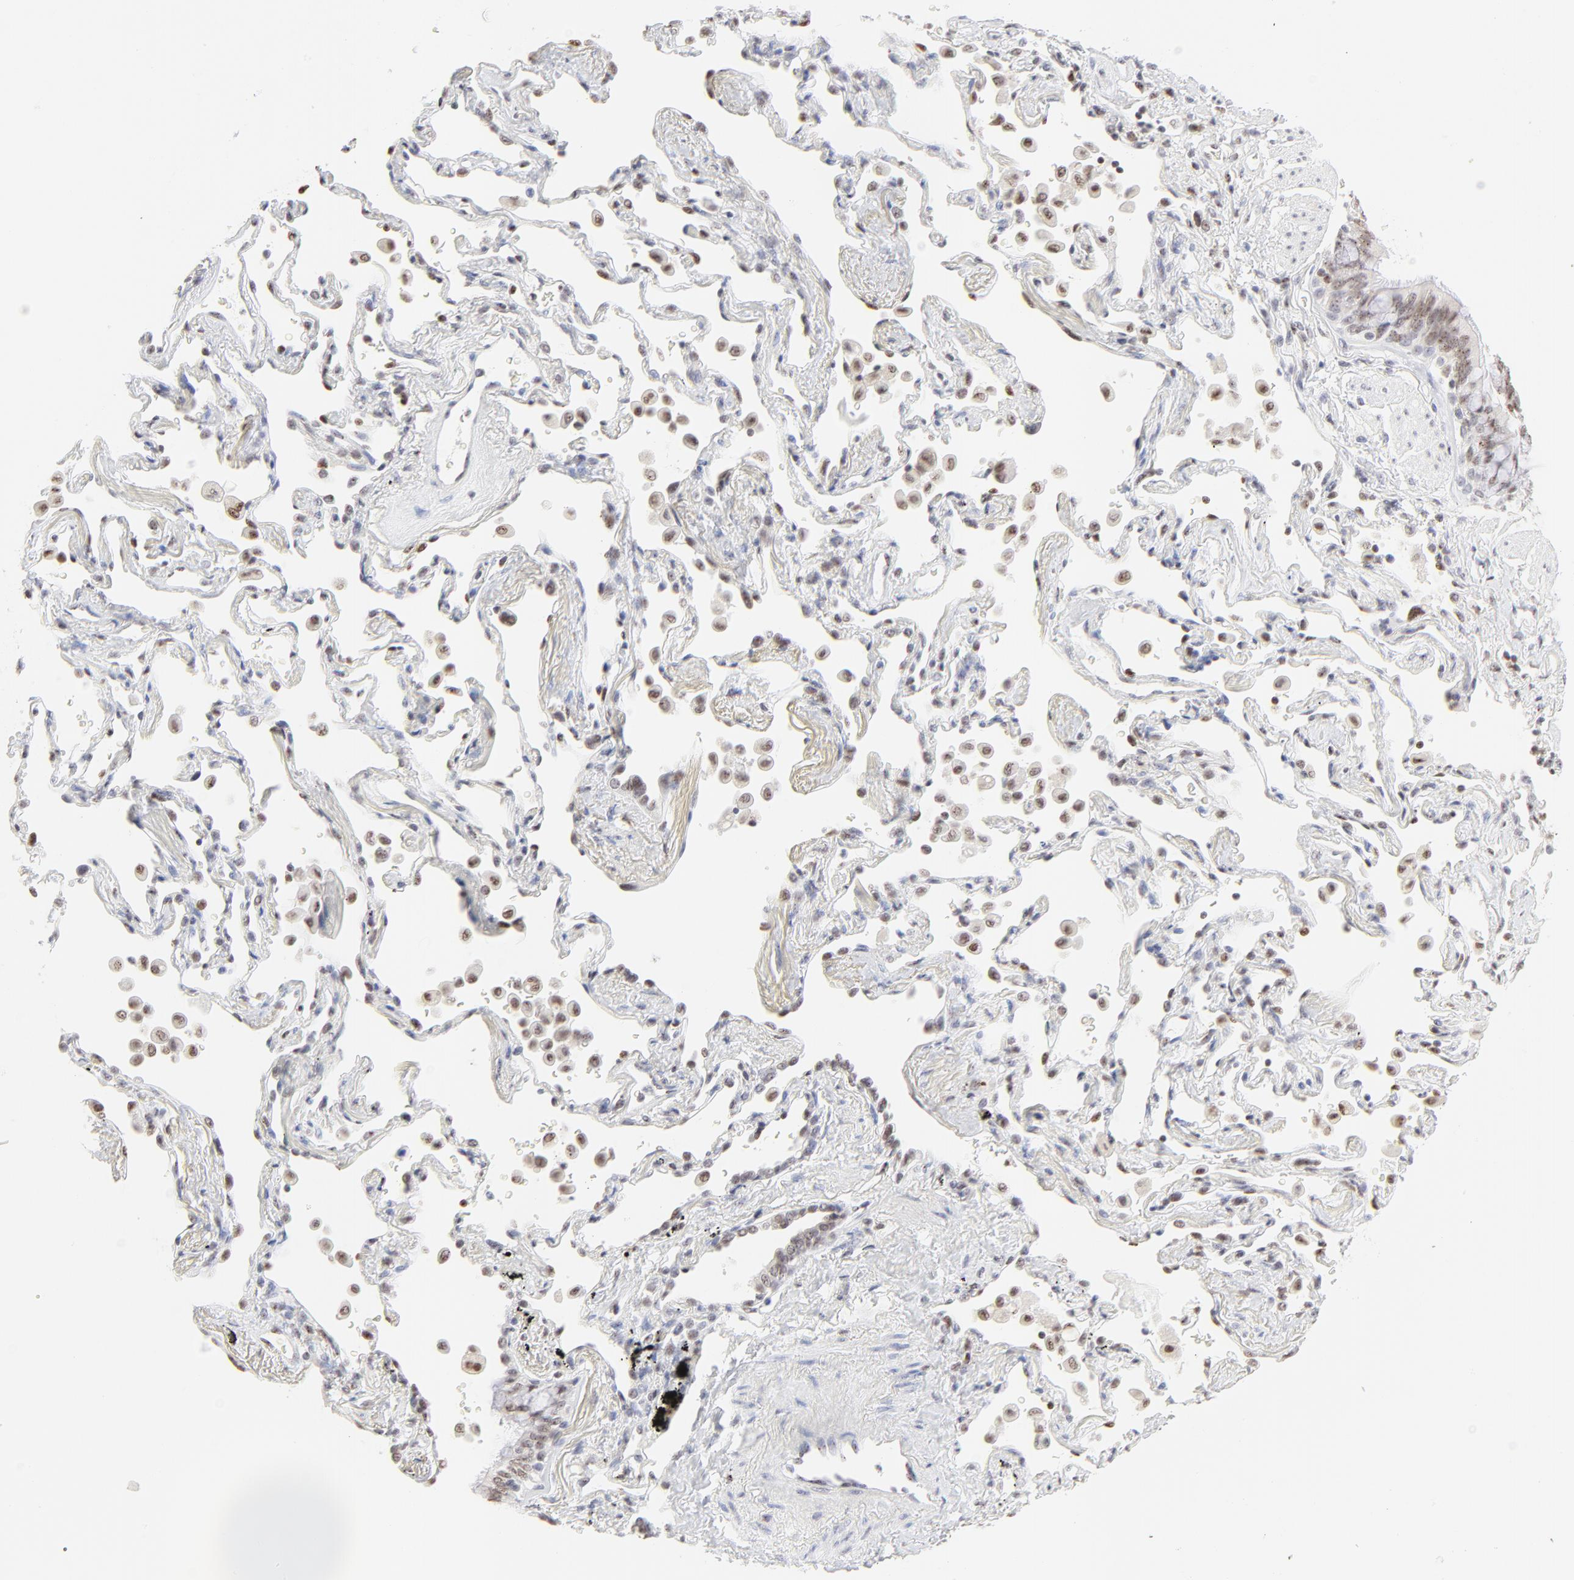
{"staining": {"intensity": "weak", "quantity": "25%-75%", "location": "nuclear"}, "tissue": "lung cancer", "cell_type": "Tumor cells", "image_type": "cancer", "snomed": [{"axis": "morphology", "description": "Squamous cell carcinoma, NOS"}, {"axis": "topography", "description": "Lung"}], "caption": "IHC photomicrograph of human squamous cell carcinoma (lung) stained for a protein (brown), which exhibits low levels of weak nuclear staining in approximately 25%-75% of tumor cells.", "gene": "NFIL3", "patient": {"sex": "female", "age": 67}}